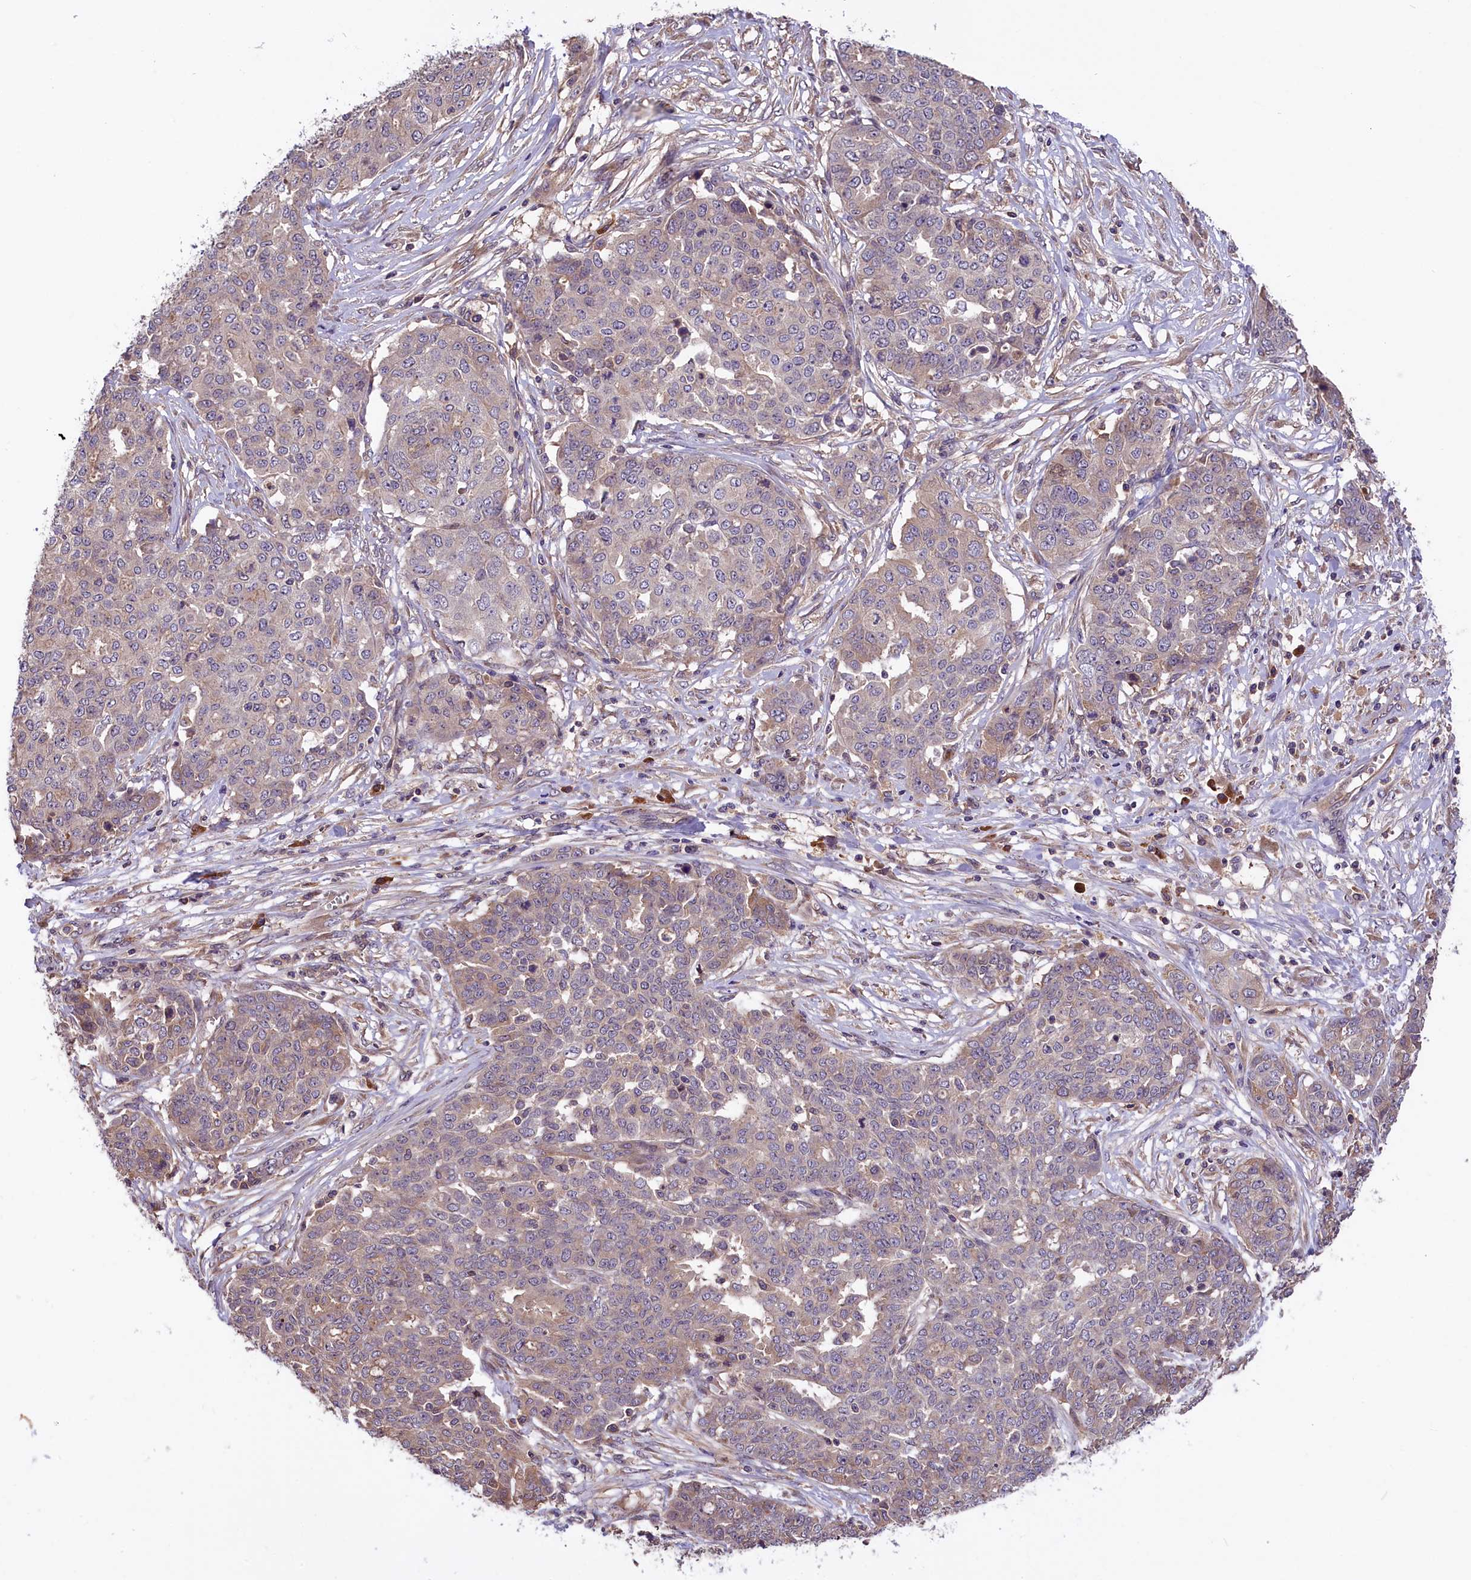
{"staining": {"intensity": "weak", "quantity": "25%-75%", "location": "cytoplasmic/membranous"}, "tissue": "ovarian cancer", "cell_type": "Tumor cells", "image_type": "cancer", "snomed": [{"axis": "morphology", "description": "Cystadenocarcinoma, serous, NOS"}, {"axis": "topography", "description": "Soft tissue"}, {"axis": "topography", "description": "Ovary"}], "caption": "Brown immunohistochemical staining in human ovarian serous cystadenocarcinoma reveals weak cytoplasmic/membranous staining in approximately 25%-75% of tumor cells. (Brightfield microscopy of DAB IHC at high magnification).", "gene": "SETD6", "patient": {"sex": "female", "age": 57}}